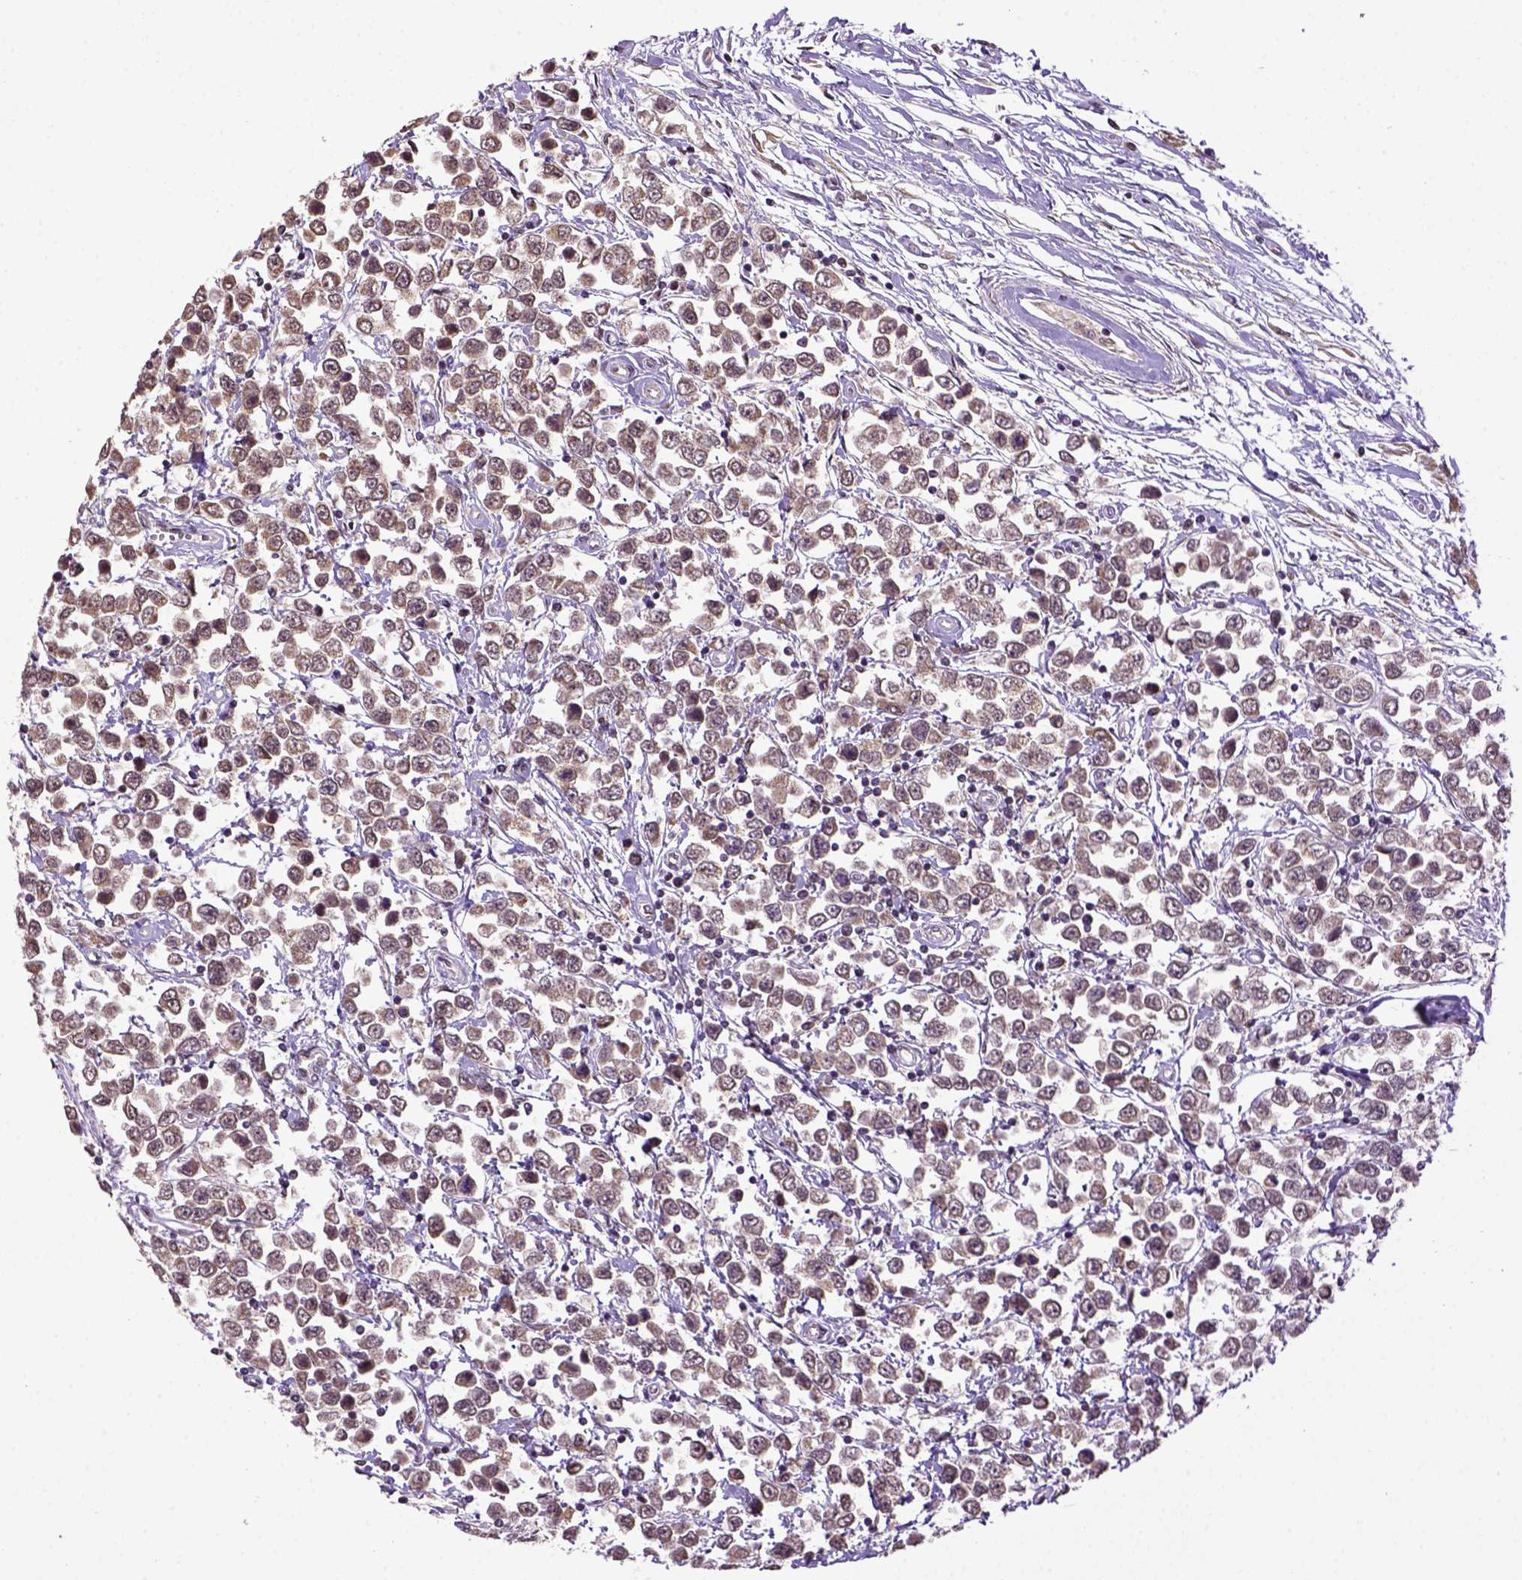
{"staining": {"intensity": "weak", "quantity": ">75%", "location": "cytoplasmic/membranous"}, "tissue": "testis cancer", "cell_type": "Tumor cells", "image_type": "cancer", "snomed": [{"axis": "morphology", "description": "Seminoma, NOS"}, {"axis": "topography", "description": "Testis"}], "caption": "A low amount of weak cytoplasmic/membranous staining is identified in about >75% of tumor cells in seminoma (testis) tissue.", "gene": "WDR17", "patient": {"sex": "male", "age": 34}}